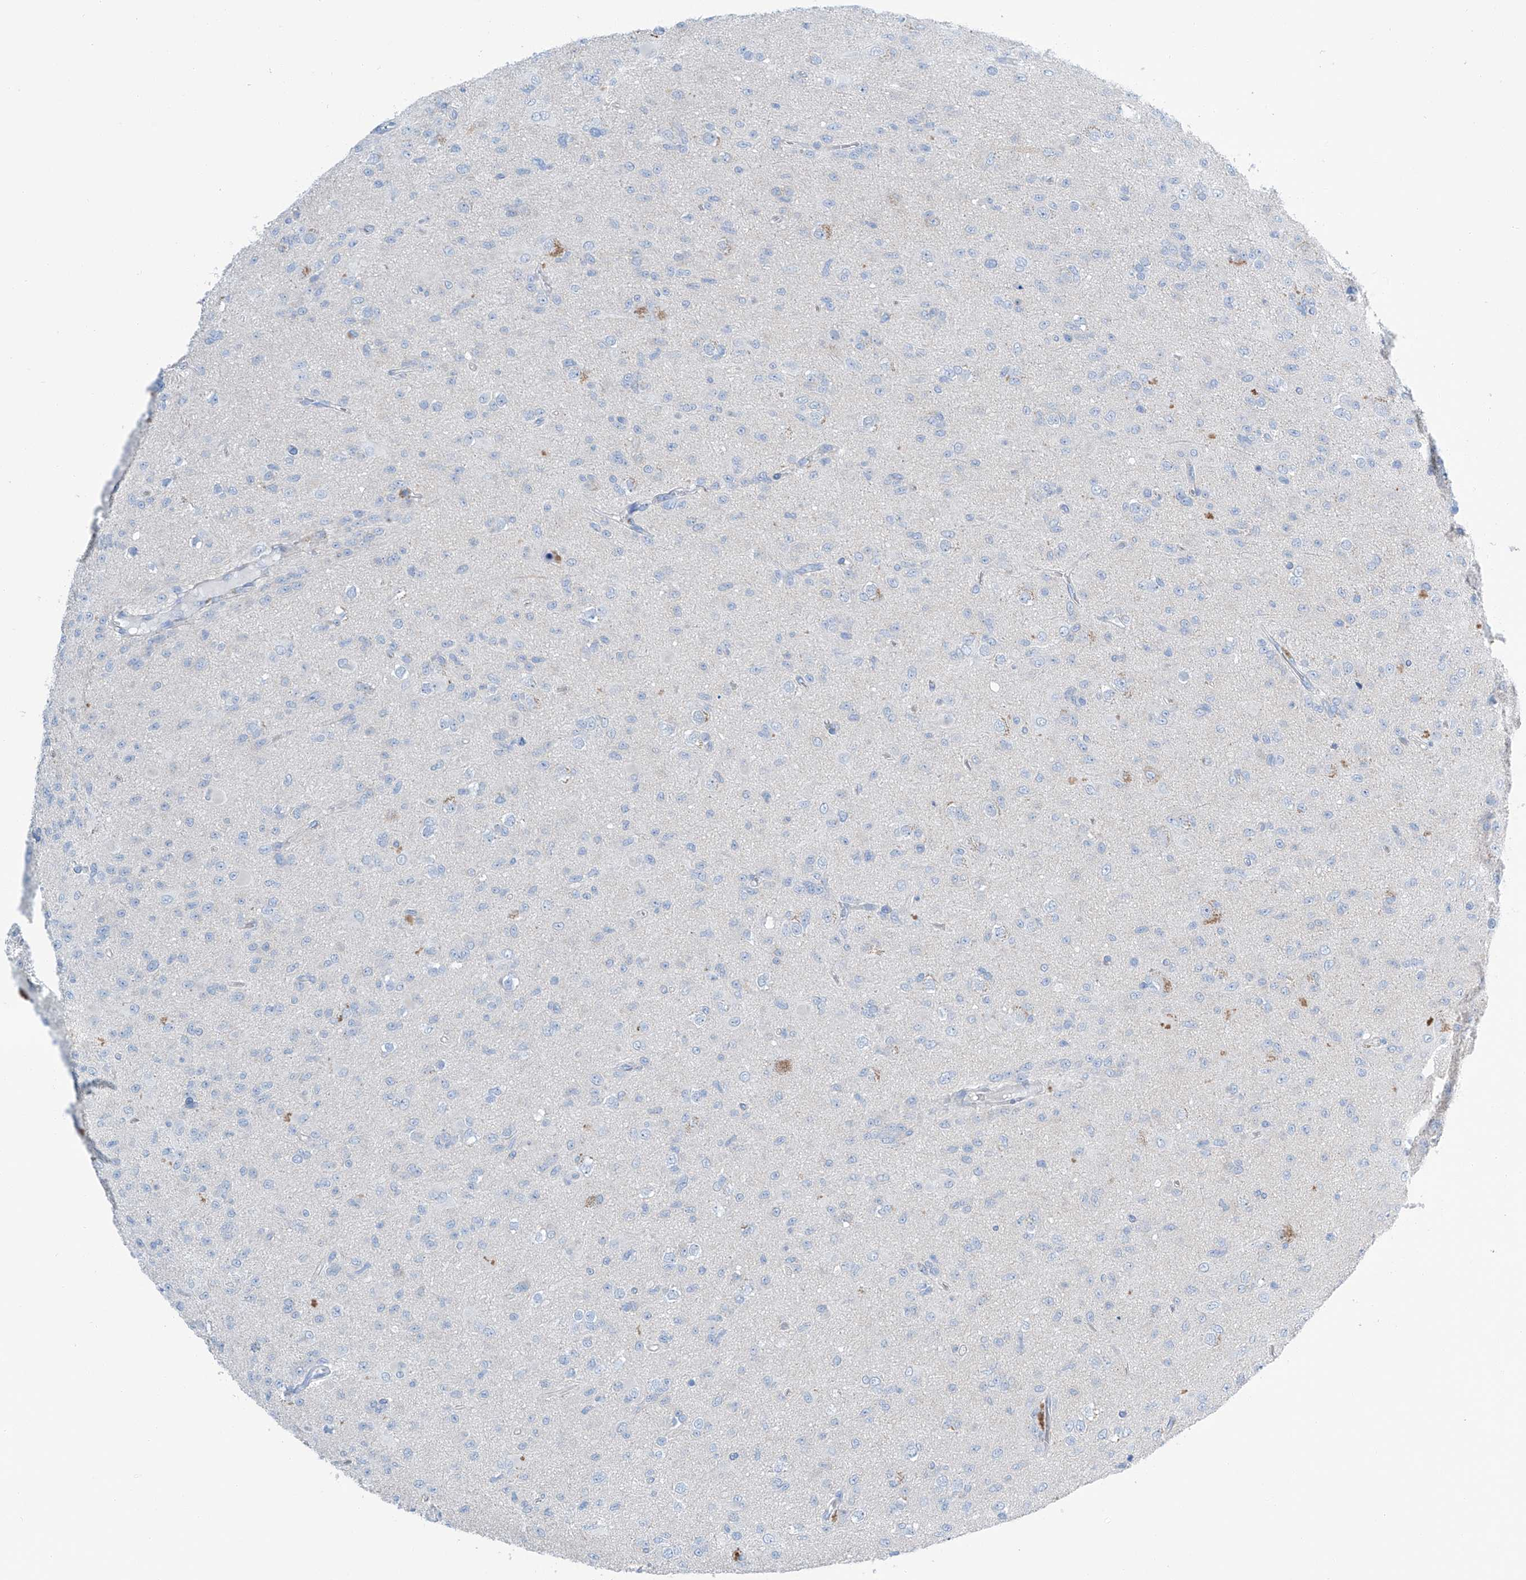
{"staining": {"intensity": "negative", "quantity": "none", "location": "none"}, "tissue": "glioma", "cell_type": "Tumor cells", "image_type": "cancer", "snomed": [{"axis": "morphology", "description": "Glioma, malignant, Low grade"}, {"axis": "topography", "description": "Brain"}], "caption": "The micrograph exhibits no significant expression in tumor cells of glioma.", "gene": "MAGI1", "patient": {"sex": "male", "age": 65}}